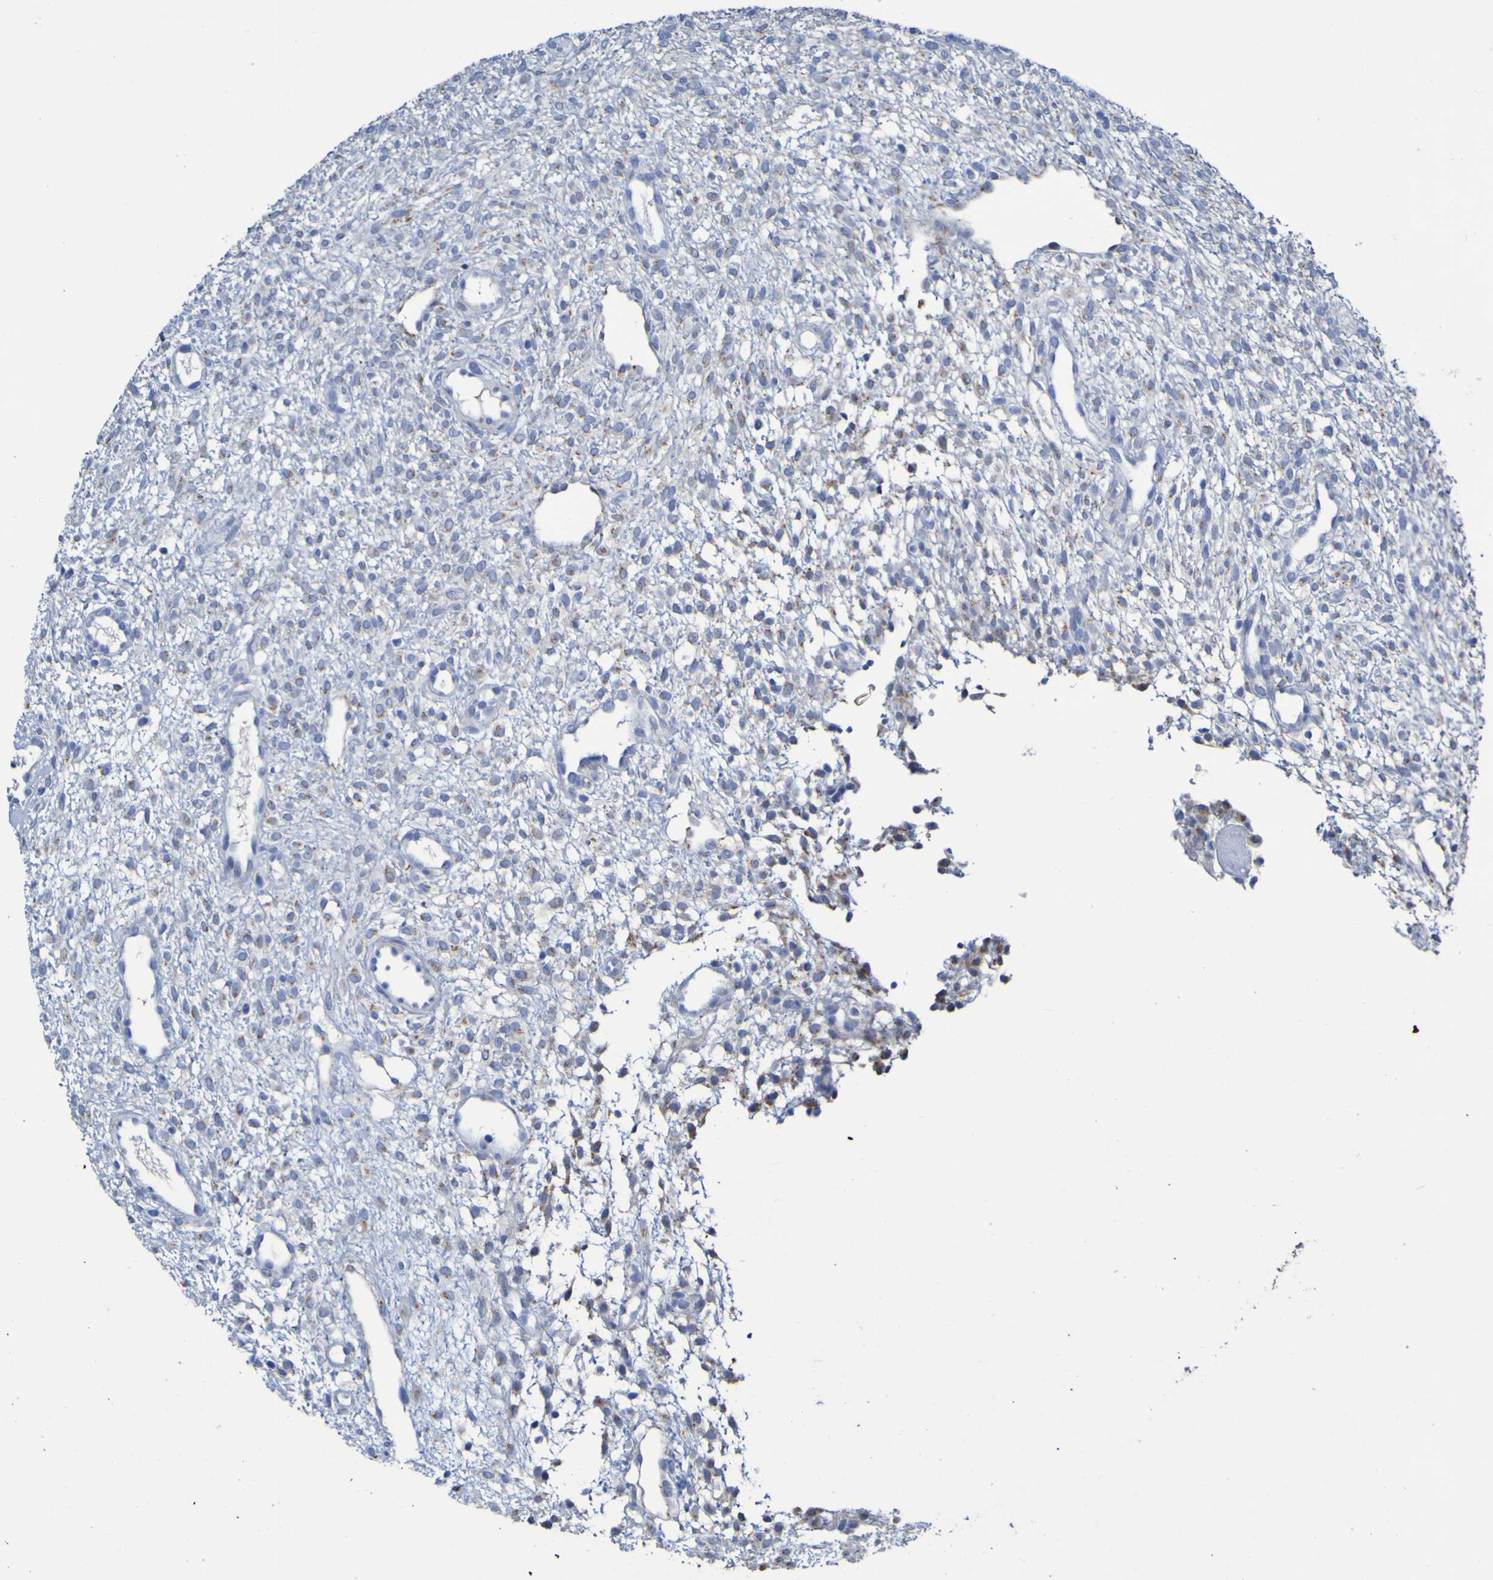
{"staining": {"intensity": "moderate", "quantity": "<25%", "location": "cytoplasmic/membranous"}, "tissue": "ovary", "cell_type": "Ovarian stroma cells", "image_type": "normal", "snomed": [{"axis": "morphology", "description": "Normal tissue, NOS"}, {"axis": "morphology", "description": "Cyst, NOS"}, {"axis": "topography", "description": "Ovary"}], "caption": "Protein staining of normal ovary shows moderate cytoplasmic/membranous staining in about <25% of ovarian stroma cells.", "gene": "C11orf24", "patient": {"sex": "female", "age": 18}}